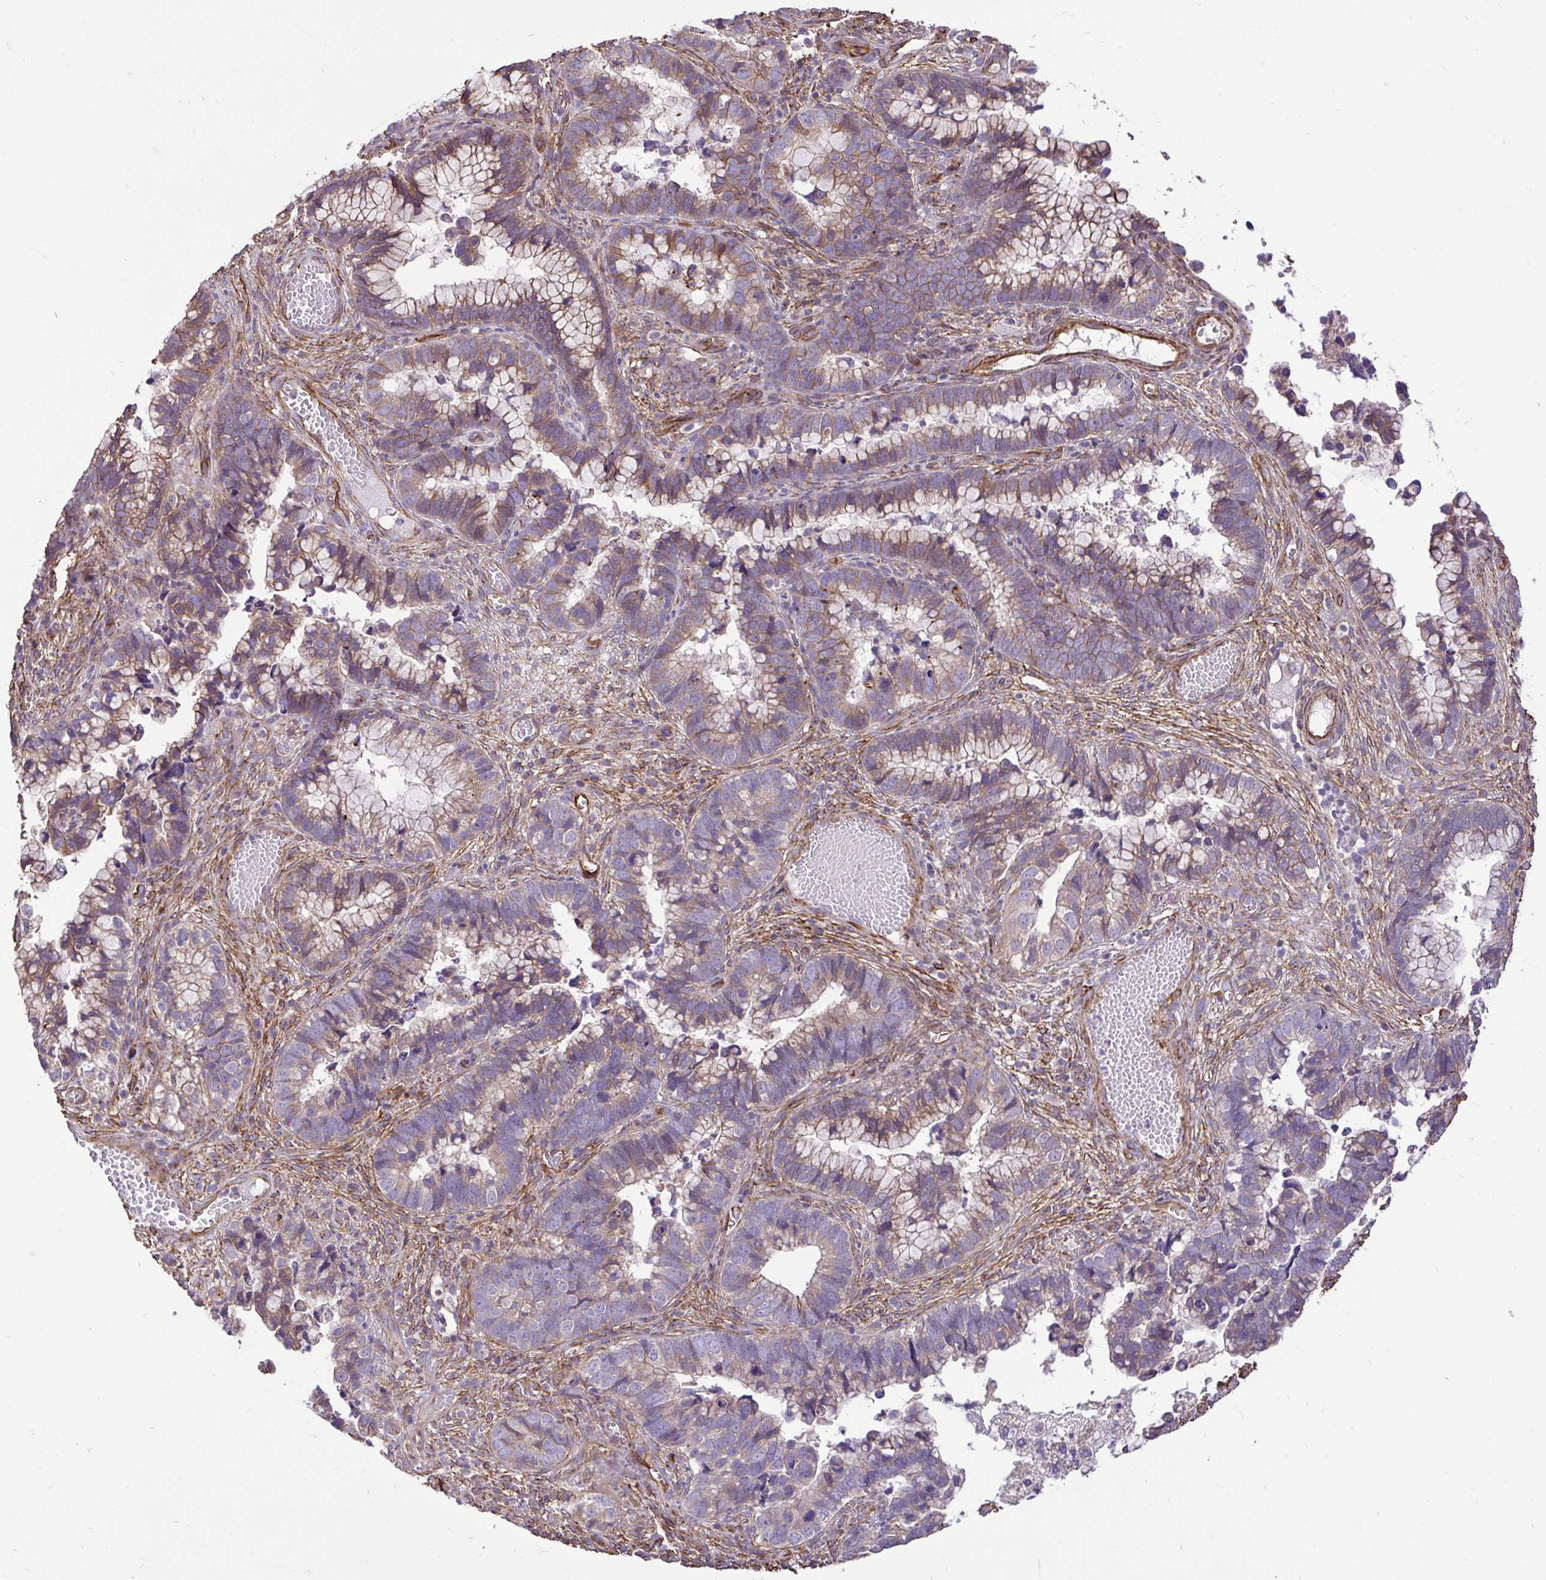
{"staining": {"intensity": "moderate", "quantity": "25%-75%", "location": "cytoplasmic/membranous"}, "tissue": "cervical cancer", "cell_type": "Tumor cells", "image_type": "cancer", "snomed": [{"axis": "morphology", "description": "Adenocarcinoma, NOS"}, {"axis": "topography", "description": "Cervix"}], "caption": "A brown stain shows moderate cytoplasmic/membranous expression of a protein in adenocarcinoma (cervical) tumor cells.", "gene": "PTPRK", "patient": {"sex": "female", "age": 44}}